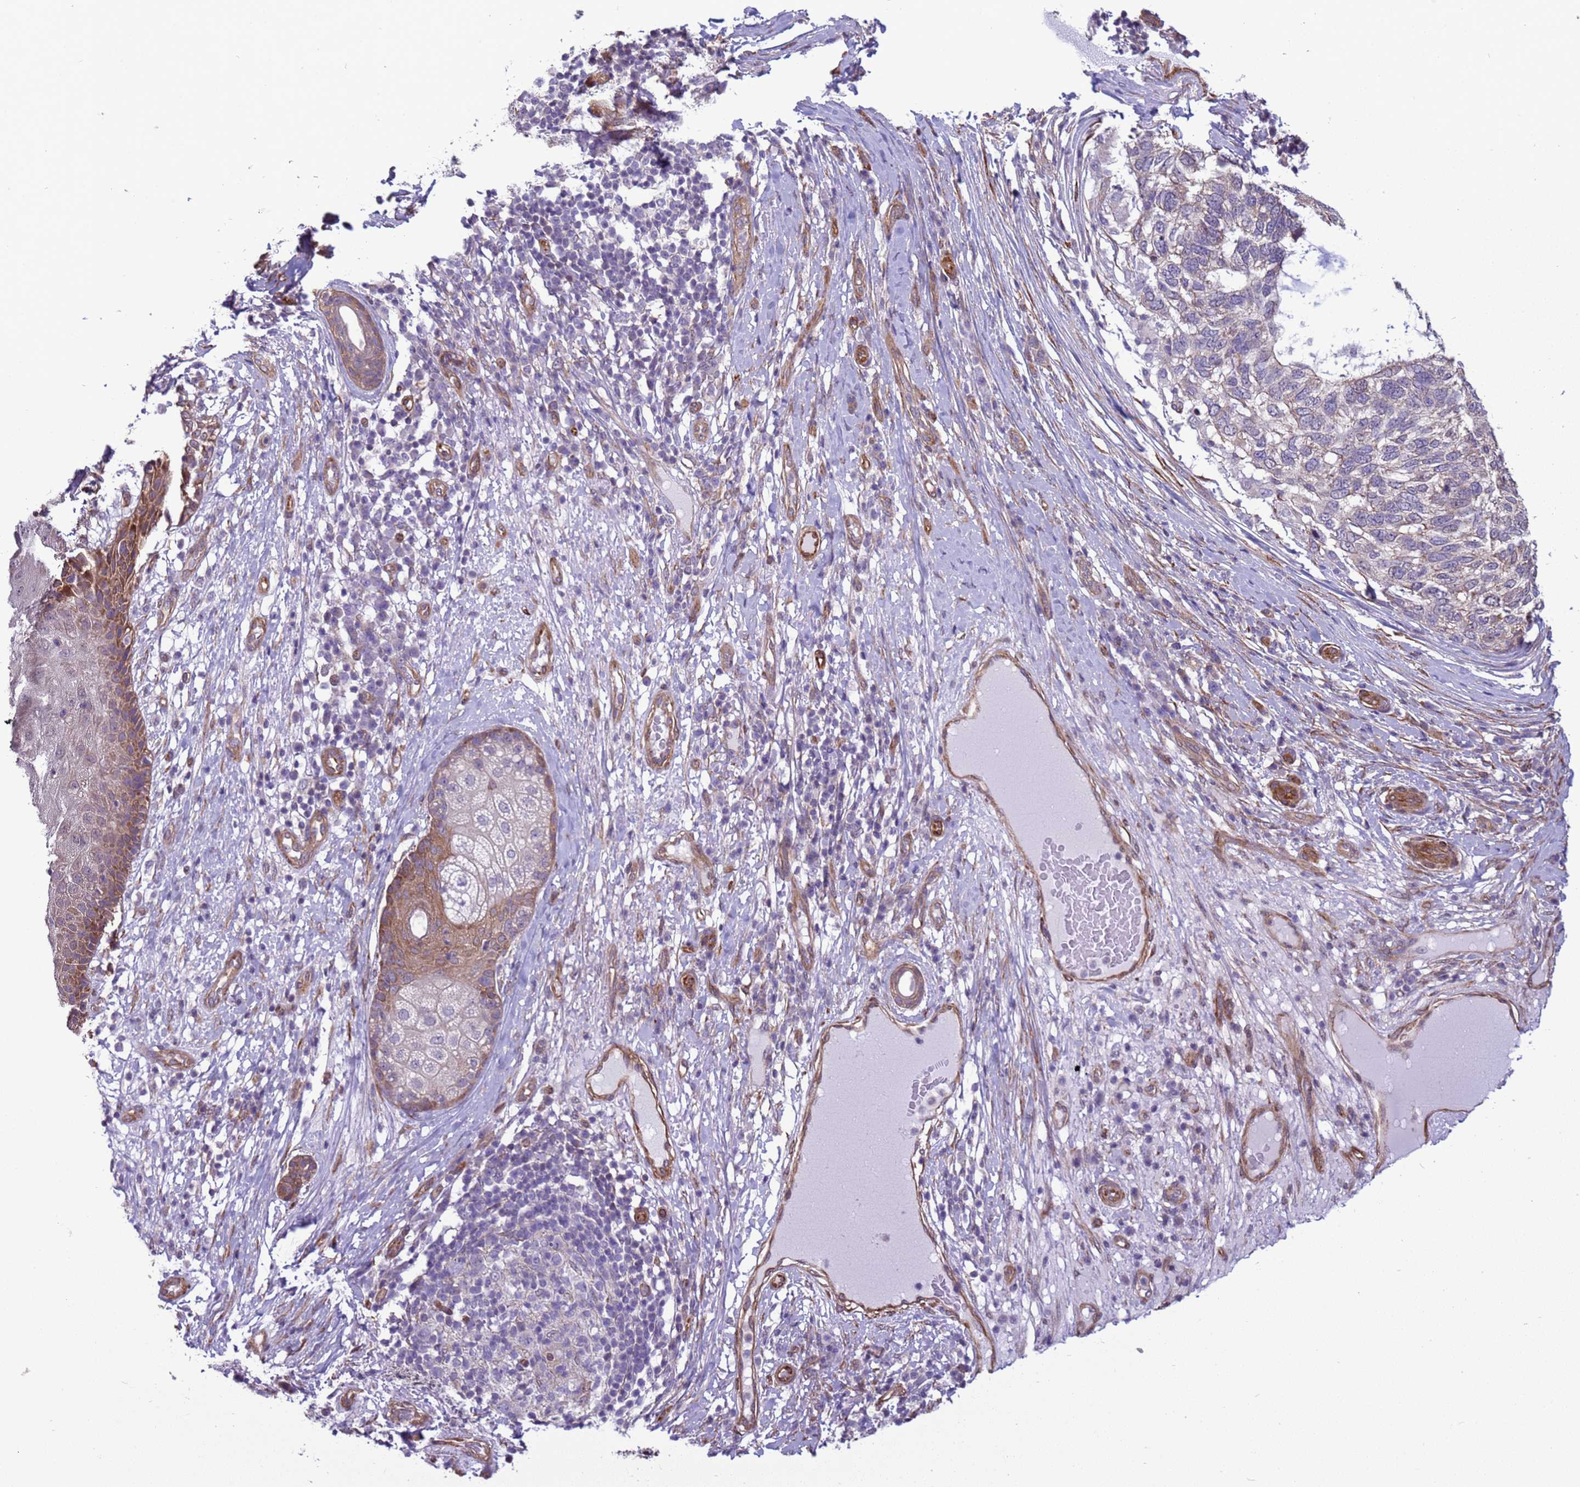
{"staining": {"intensity": "negative", "quantity": "none", "location": "none"}, "tissue": "skin cancer", "cell_type": "Tumor cells", "image_type": "cancer", "snomed": [{"axis": "morphology", "description": "Basal cell carcinoma"}, {"axis": "topography", "description": "Skin"}], "caption": "A photomicrograph of skin cancer stained for a protein exhibits no brown staining in tumor cells.", "gene": "ITGB4", "patient": {"sex": "female", "age": 65}}